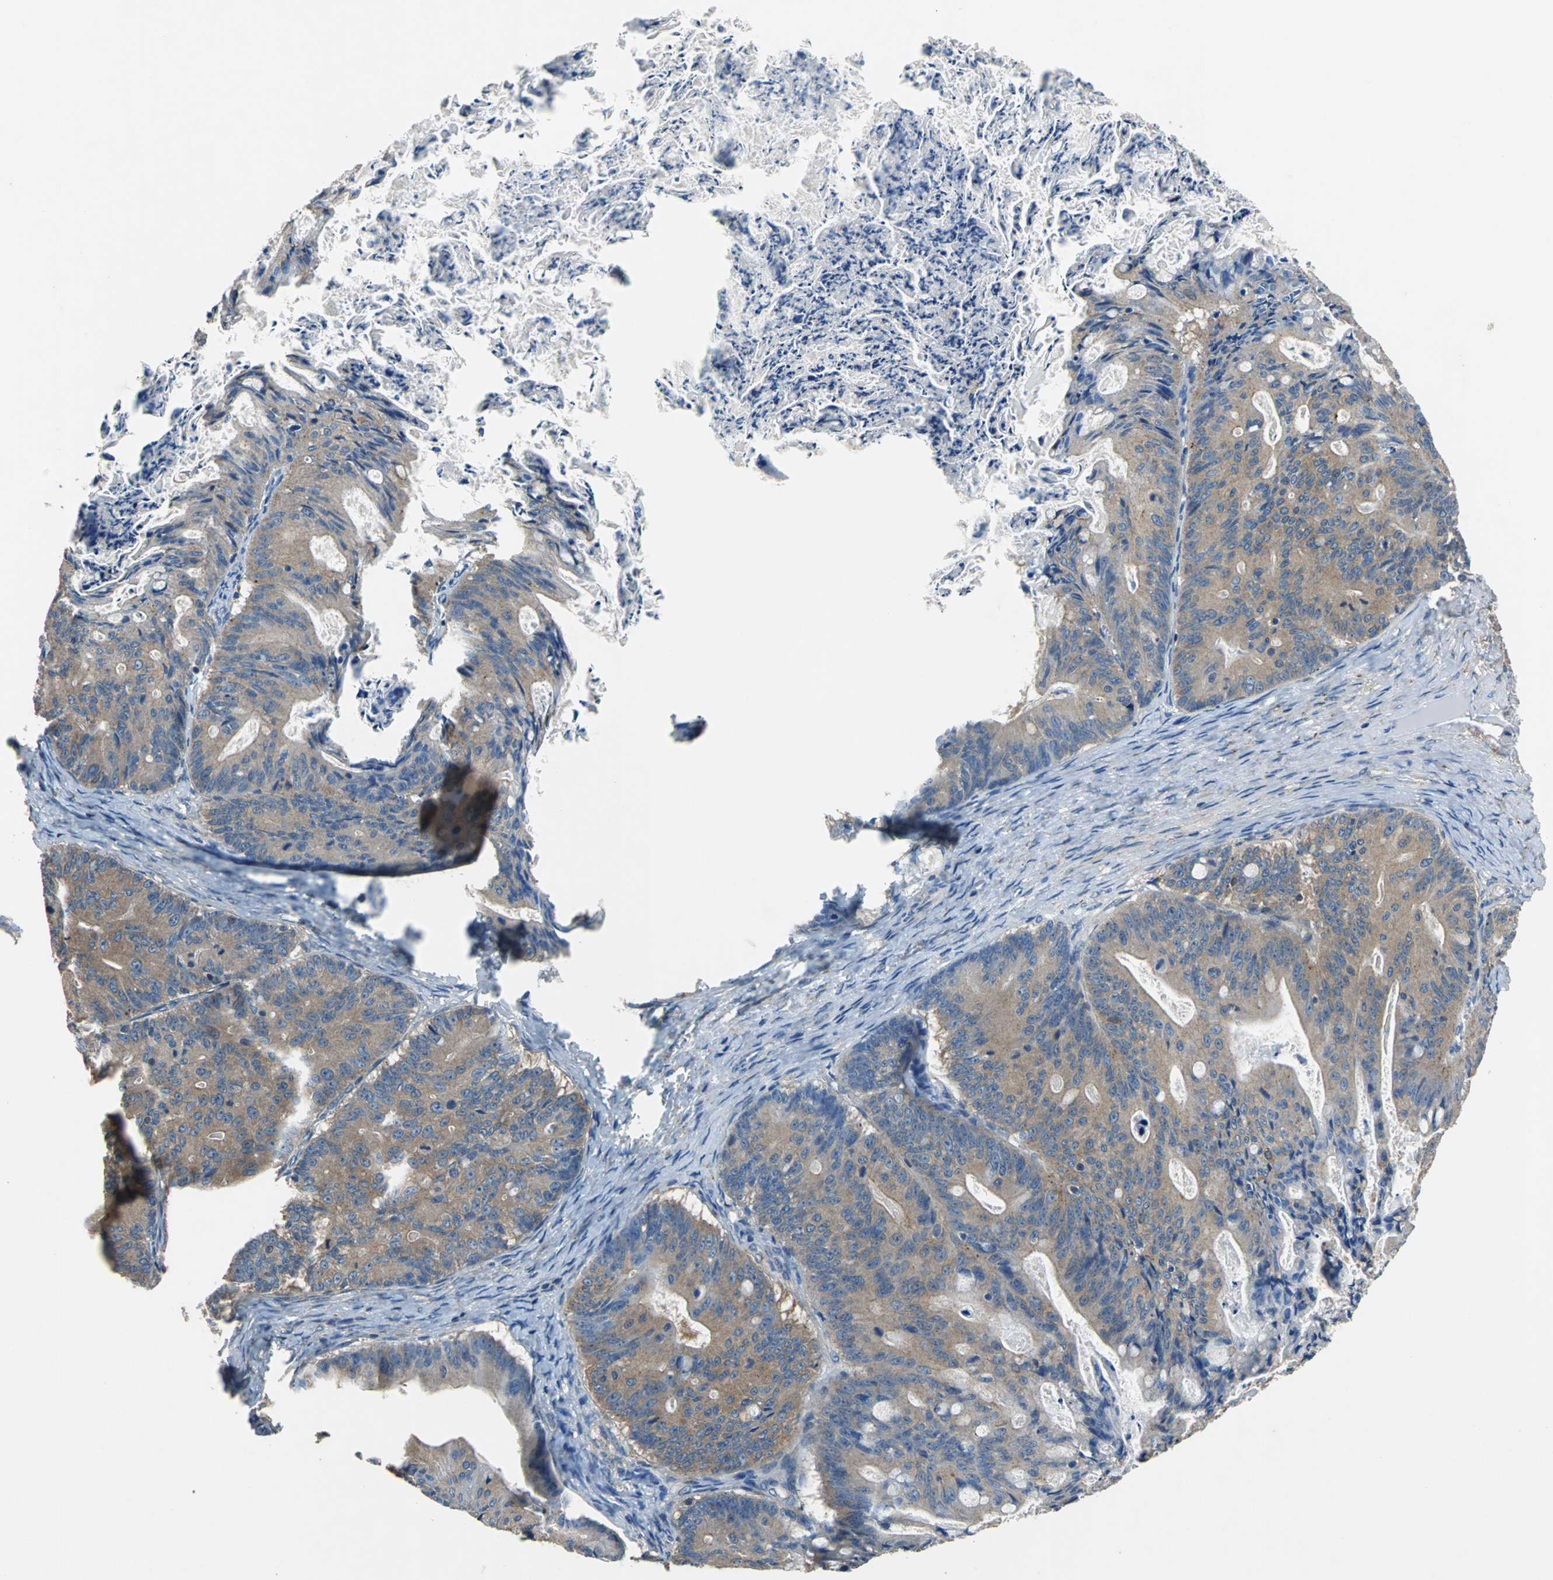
{"staining": {"intensity": "weak", "quantity": ">75%", "location": "cytoplasmic/membranous"}, "tissue": "ovarian cancer", "cell_type": "Tumor cells", "image_type": "cancer", "snomed": [{"axis": "morphology", "description": "Cystadenocarcinoma, mucinous, NOS"}, {"axis": "topography", "description": "Ovary"}], "caption": "Immunohistochemistry (IHC) (DAB (3,3'-diaminobenzidine)) staining of ovarian mucinous cystadenocarcinoma displays weak cytoplasmic/membranous protein positivity in approximately >75% of tumor cells.", "gene": "PRKCA", "patient": {"sex": "female", "age": 36}}